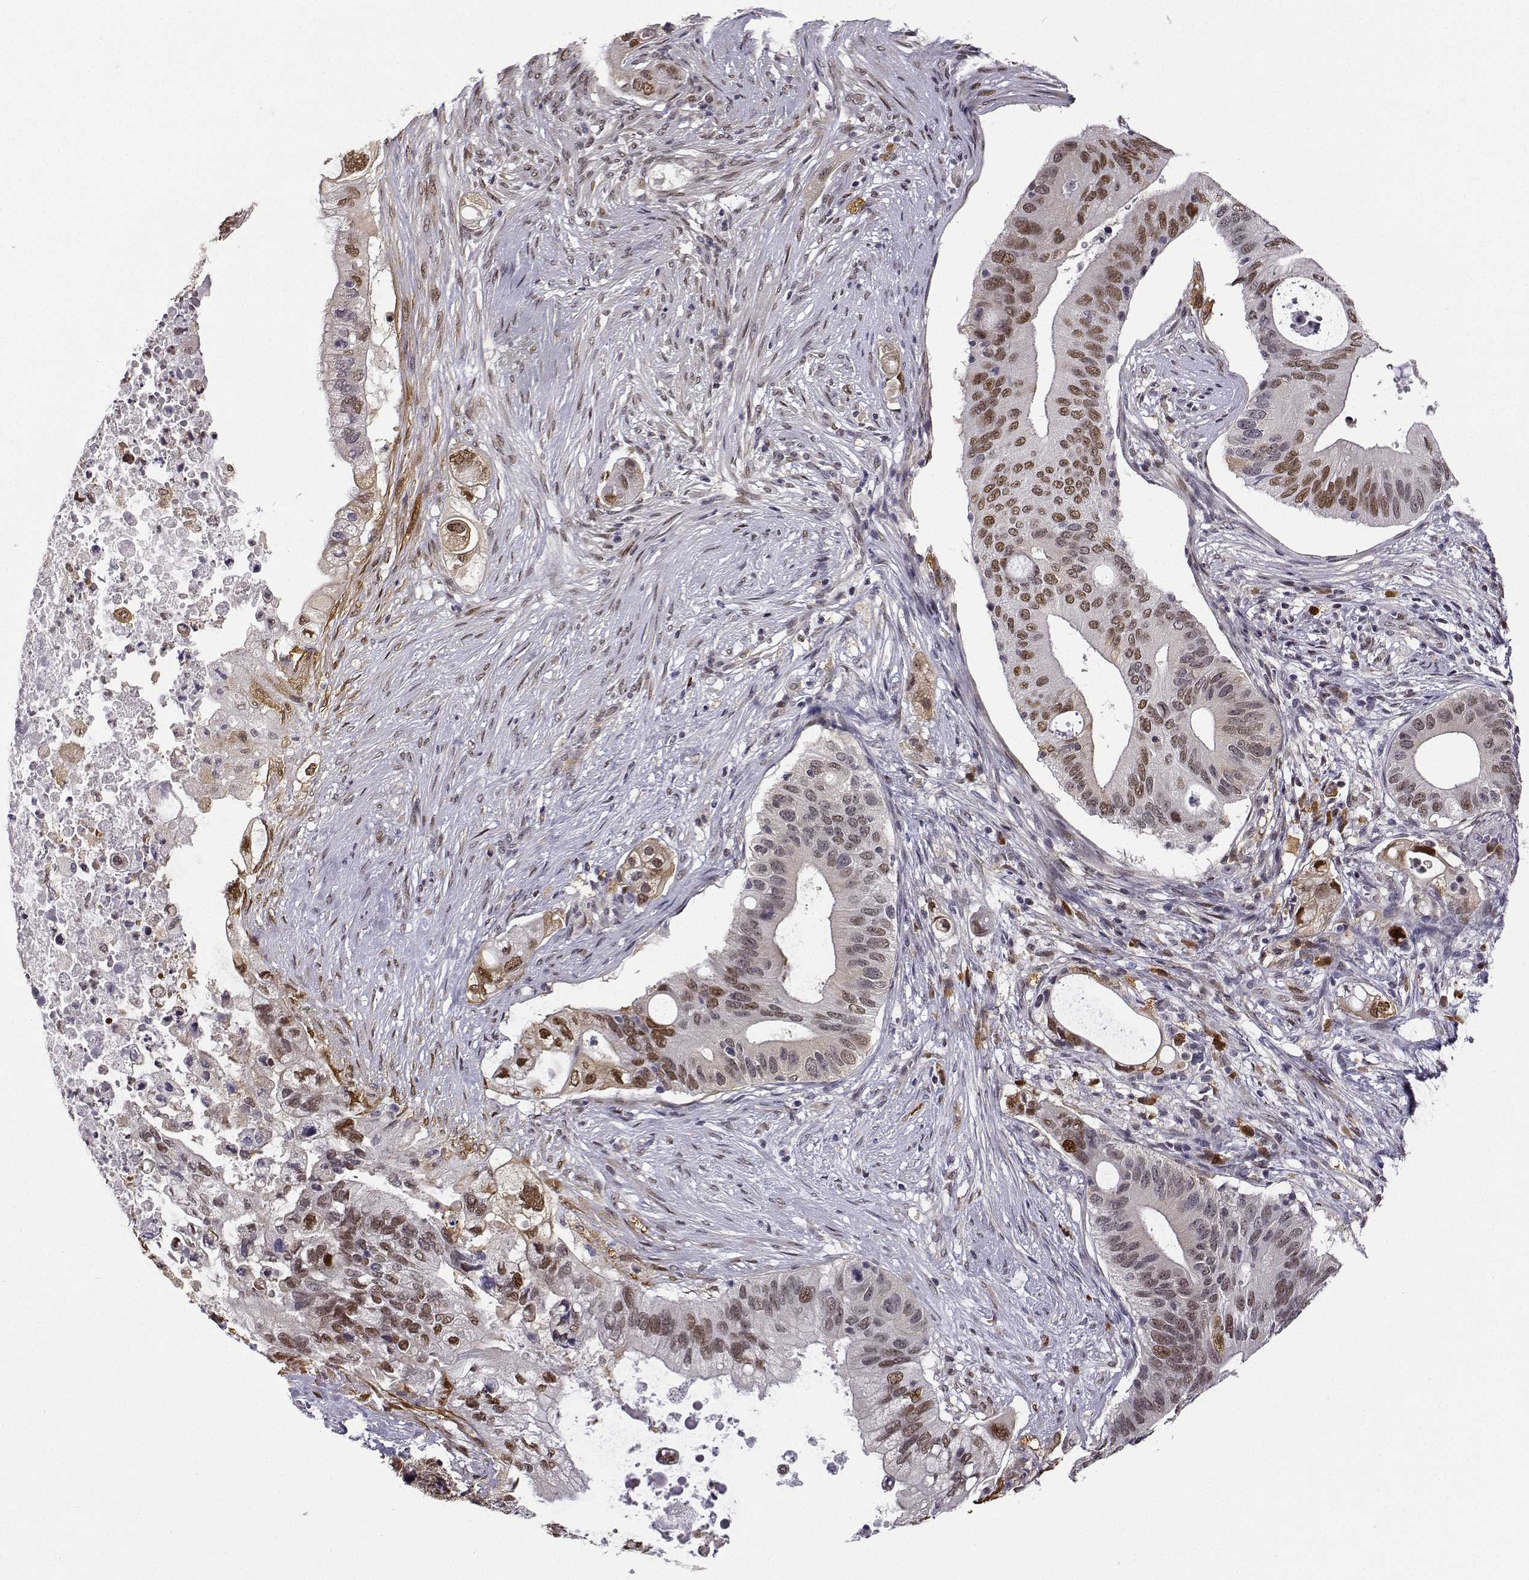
{"staining": {"intensity": "moderate", "quantity": "25%-75%", "location": "nuclear"}, "tissue": "pancreatic cancer", "cell_type": "Tumor cells", "image_type": "cancer", "snomed": [{"axis": "morphology", "description": "Adenocarcinoma, NOS"}, {"axis": "topography", "description": "Pancreas"}], "caption": "Immunohistochemistry photomicrograph of pancreatic cancer stained for a protein (brown), which demonstrates medium levels of moderate nuclear staining in about 25%-75% of tumor cells.", "gene": "PHGDH", "patient": {"sex": "female", "age": 72}}